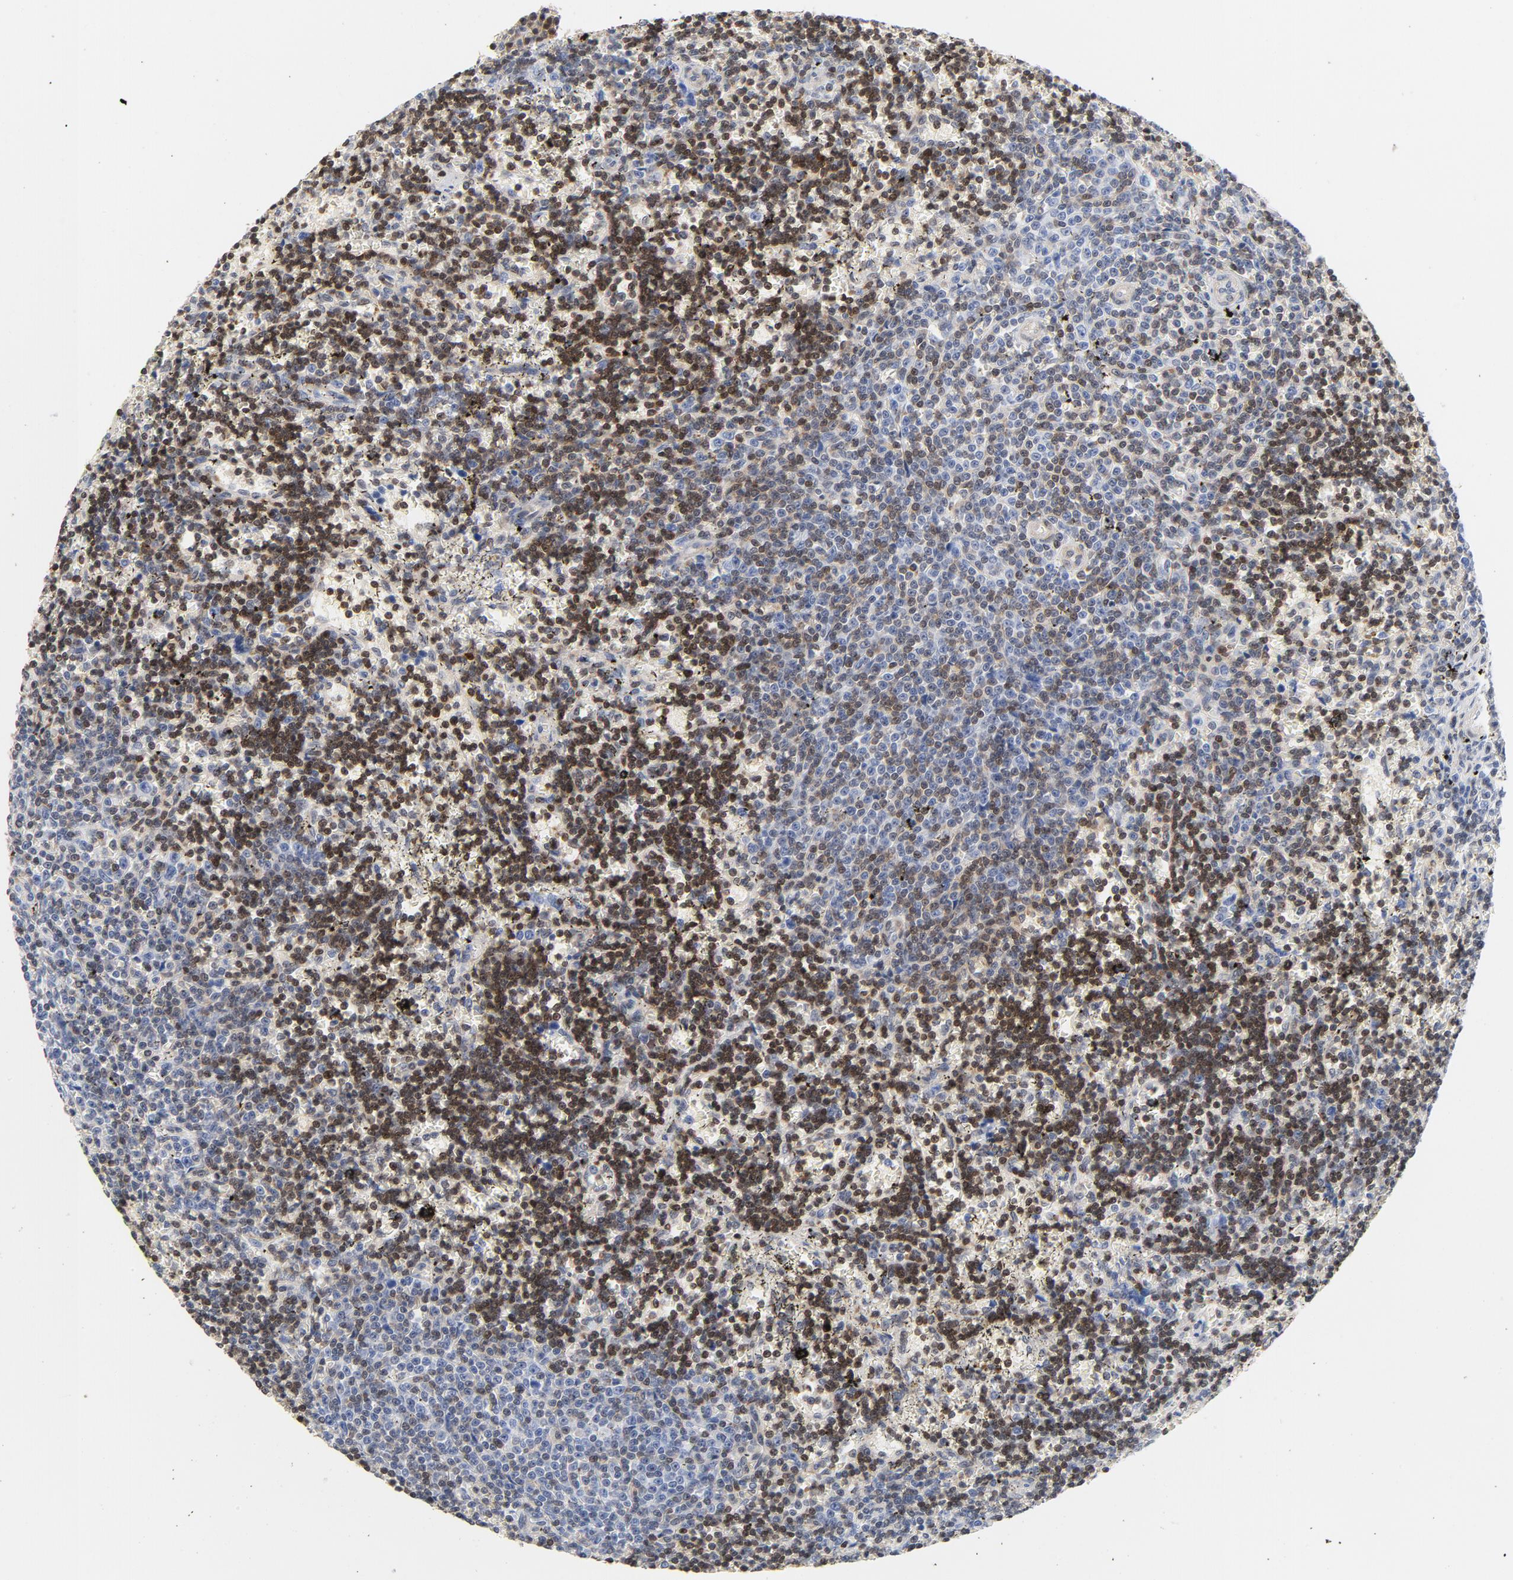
{"staining": {"intensity": "moderate", "quantity": "25%-75%", "location": "nuclear"}, "tissue": "lymphoma", "cell_type": "Tumor cells", "image_type": "cancer", "snomed": [{"axis": "morphology", "description": "Malignant lymphoma, non-Hodgkin's type, Low grade"}, {"axis": "topography", "description": "Spleen"}], "caption": "Human malignant lymphoma, non-Hodgkin's type (low-grade) stained for a protein (brown) demonstrates moderate nuclear positive expression in about 25%-75% of tumor cells.", "gene": "CDKN1B", "patient": {"sex": "male", "age": 60}}